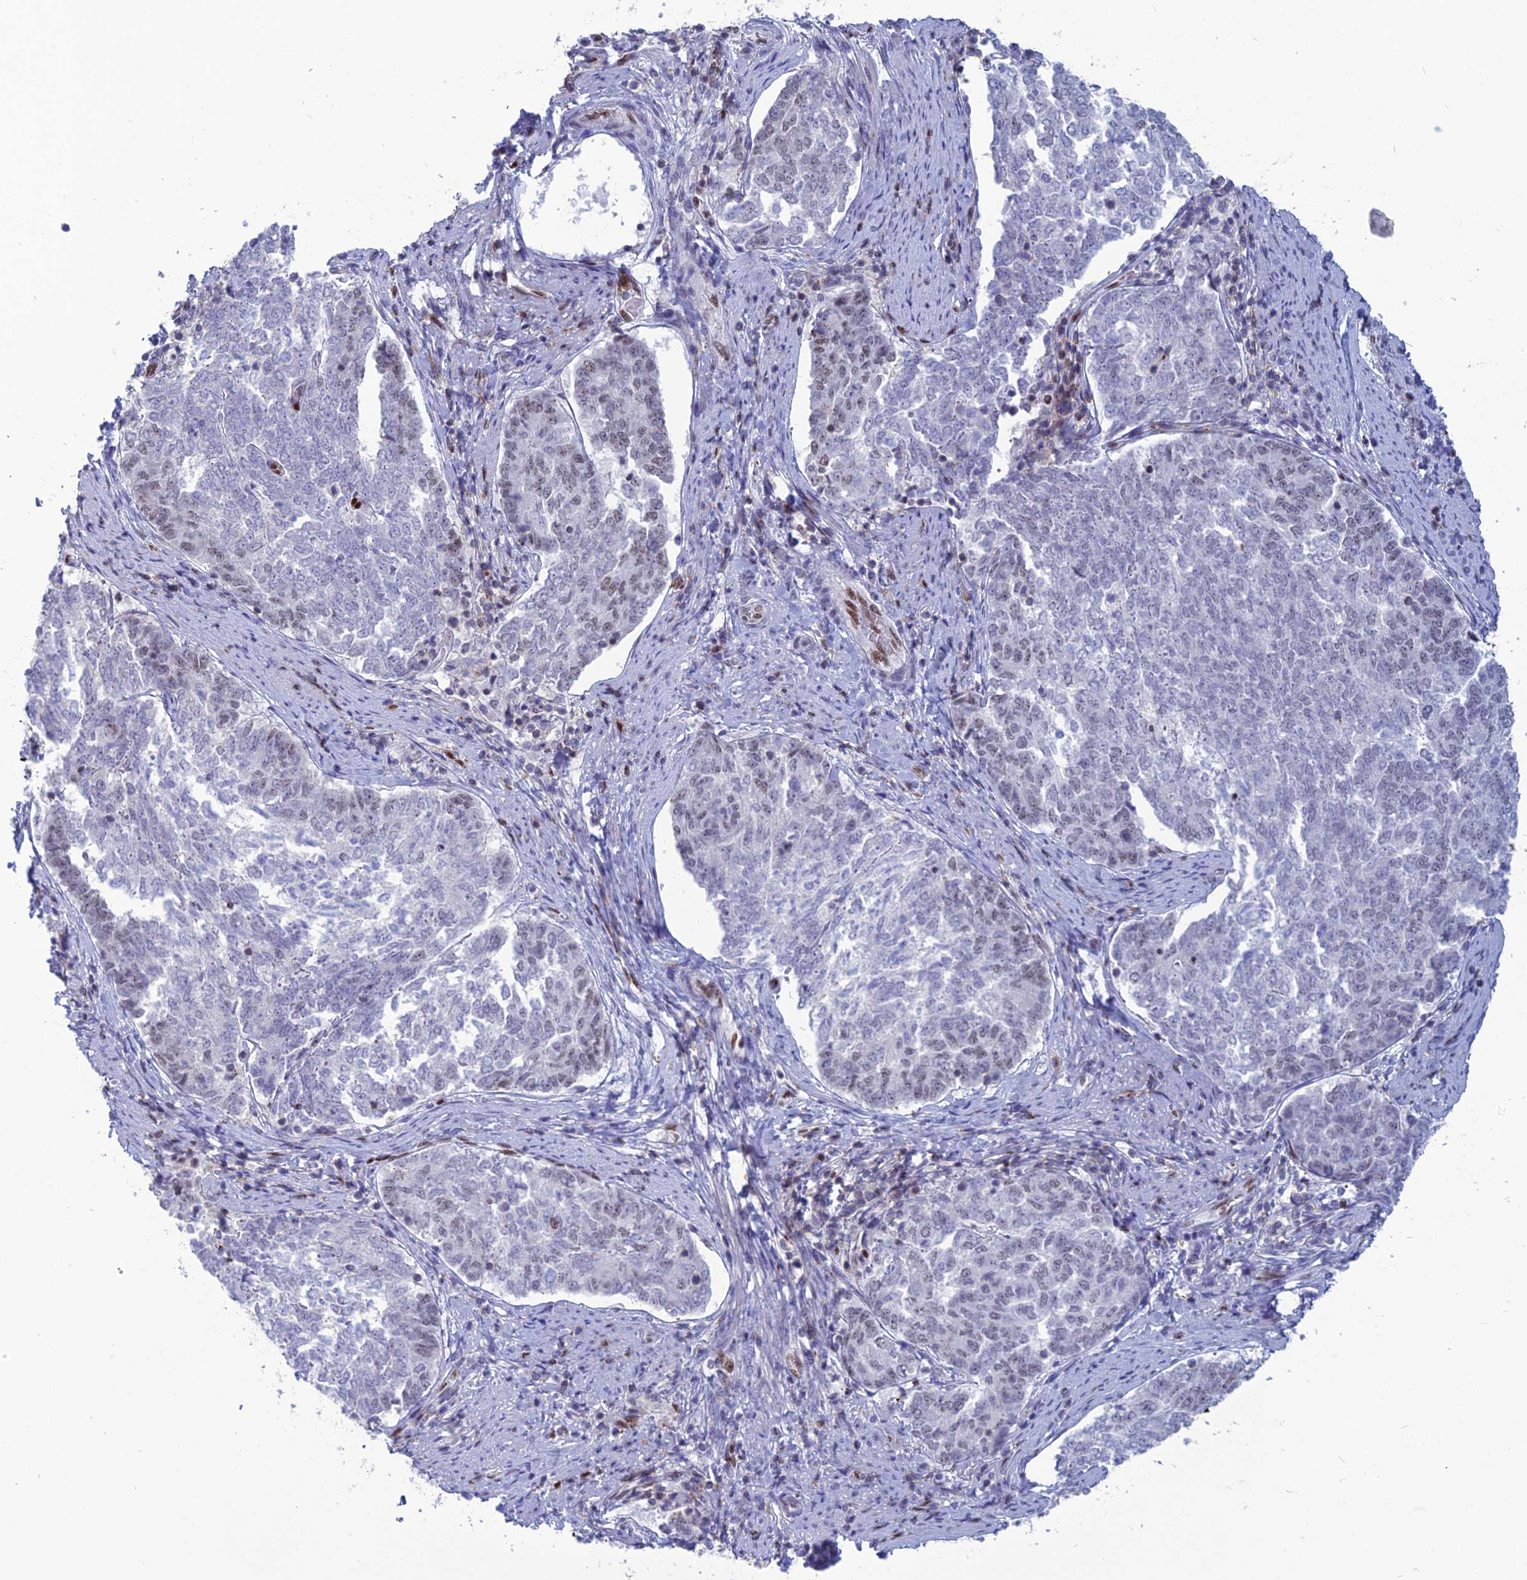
{"staining": {"intensity": "weak", "quantity": "<25%", "location": "nuclear"}, "tissue": "endometrial cancer", "cell_type": "Tumor cells", "image_type": "cancer", "snomed": [{"axis": "morphology", "description": "Adenocarcinoma, NOS"}, {"axis": "topography", "description": "Endometrium"}], "caption": "This is a photomicrograph of immunohistochemistry (IHC) staining of endometrial cancer (adenocarcinoma), which shows no positivity in tumor cells. Brightfield microscopy of immunohistochemistry (IHC) stained with DAB (brown) and hematoxylin (blue), captured at high magnification.", "gene": "NOL4L", "patient": {"sex": "female", "age": 80}}